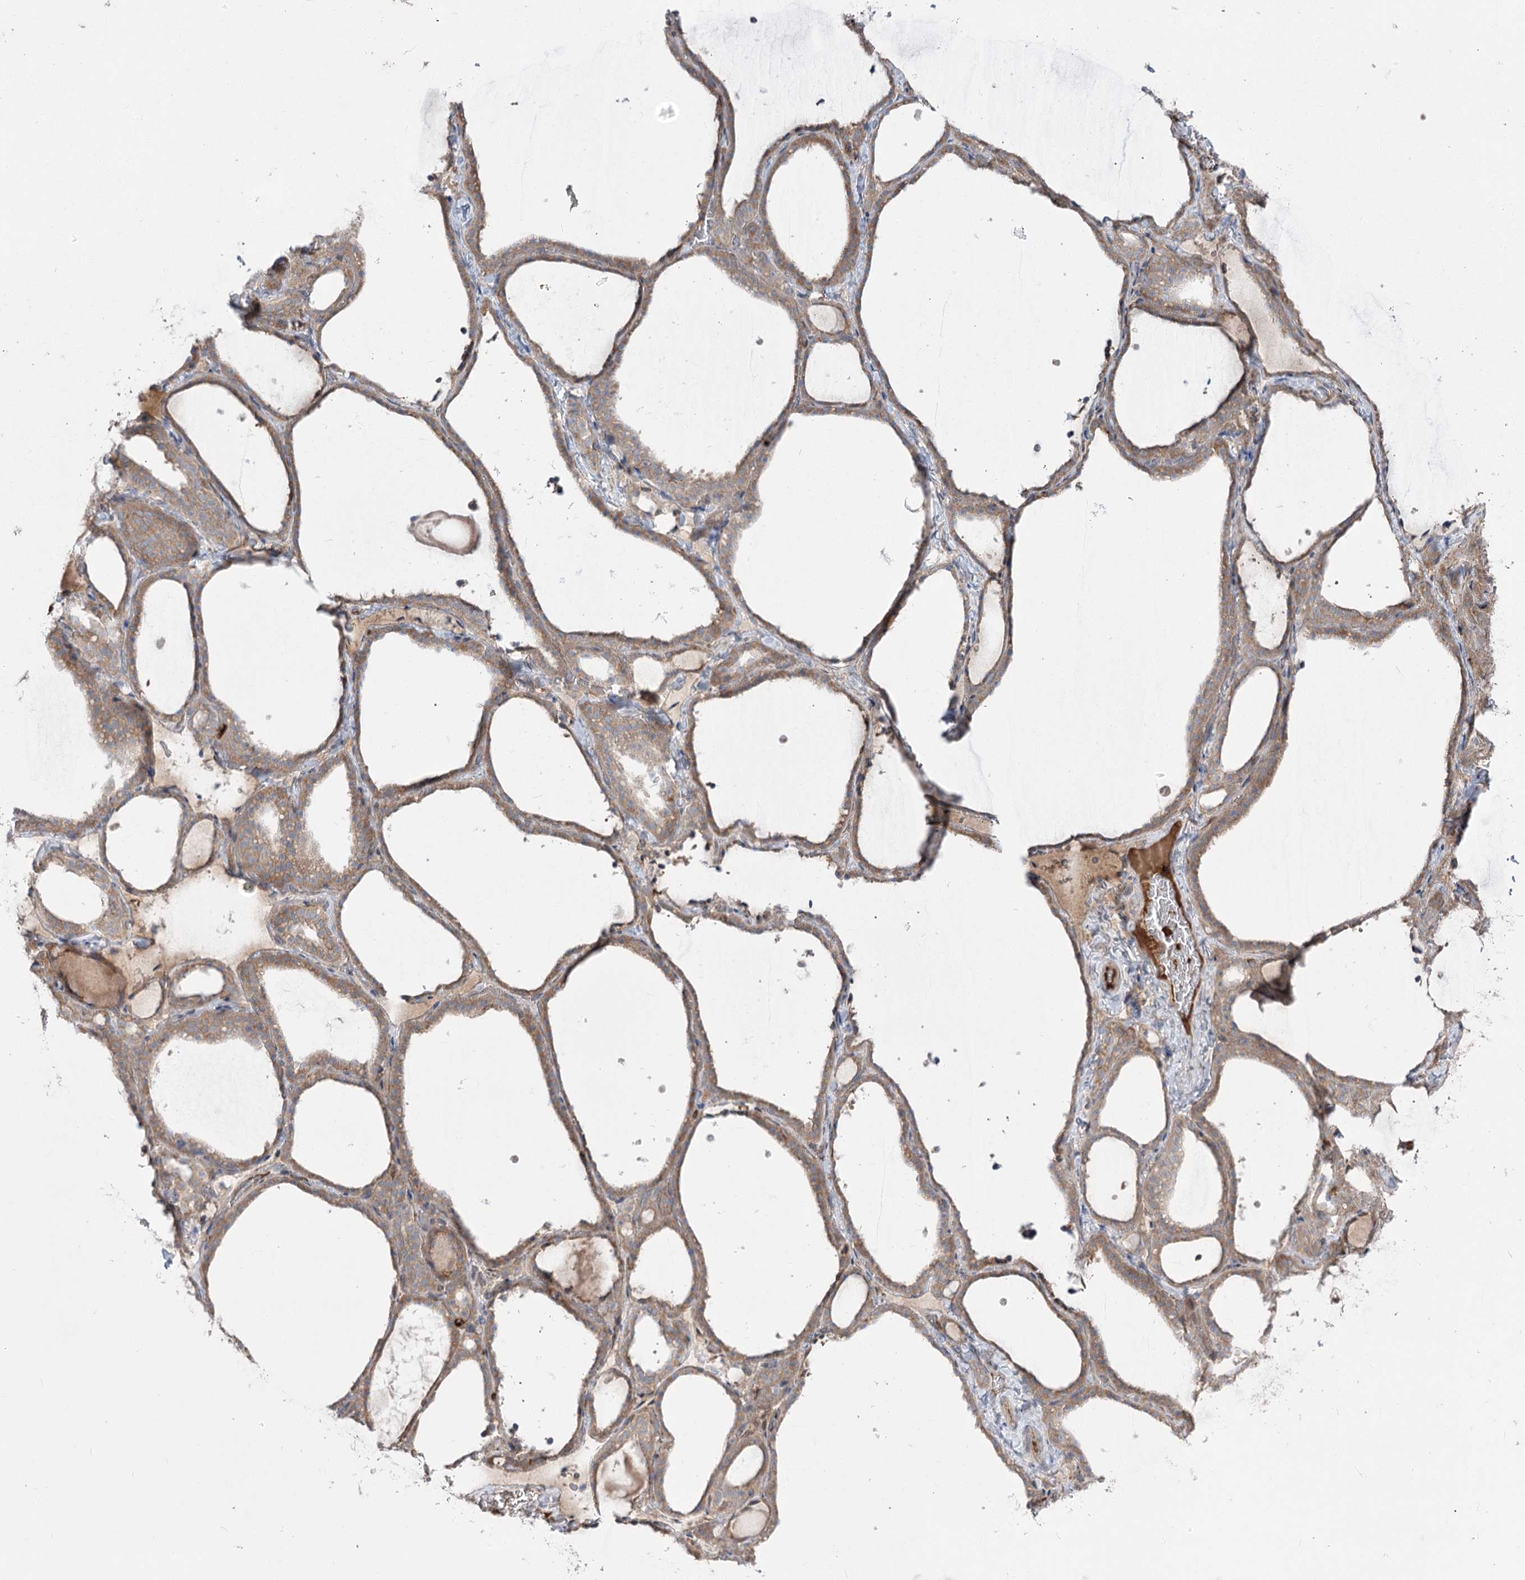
{"staining": {"intensity": "weak", "quantity": ">75%", "location": "cytoplasmic/membranous"}, "tissue": "thyroid gland", "cell_type": "Glandular cells", "image_type": "normal", "snomed": [{"axis": "morphology", "description": "Normal tissue, NOS"}, {"axis": "topography", "description": "Thyroid gland"}], "caption": "A low amount of weak cytoplasmic/membranous staining is appreciated in about >75% of glandular cells in unremarkable thyroid gland.", "gene": "PLEKHA5", "patient": {"sex": "female", "age": 22}}